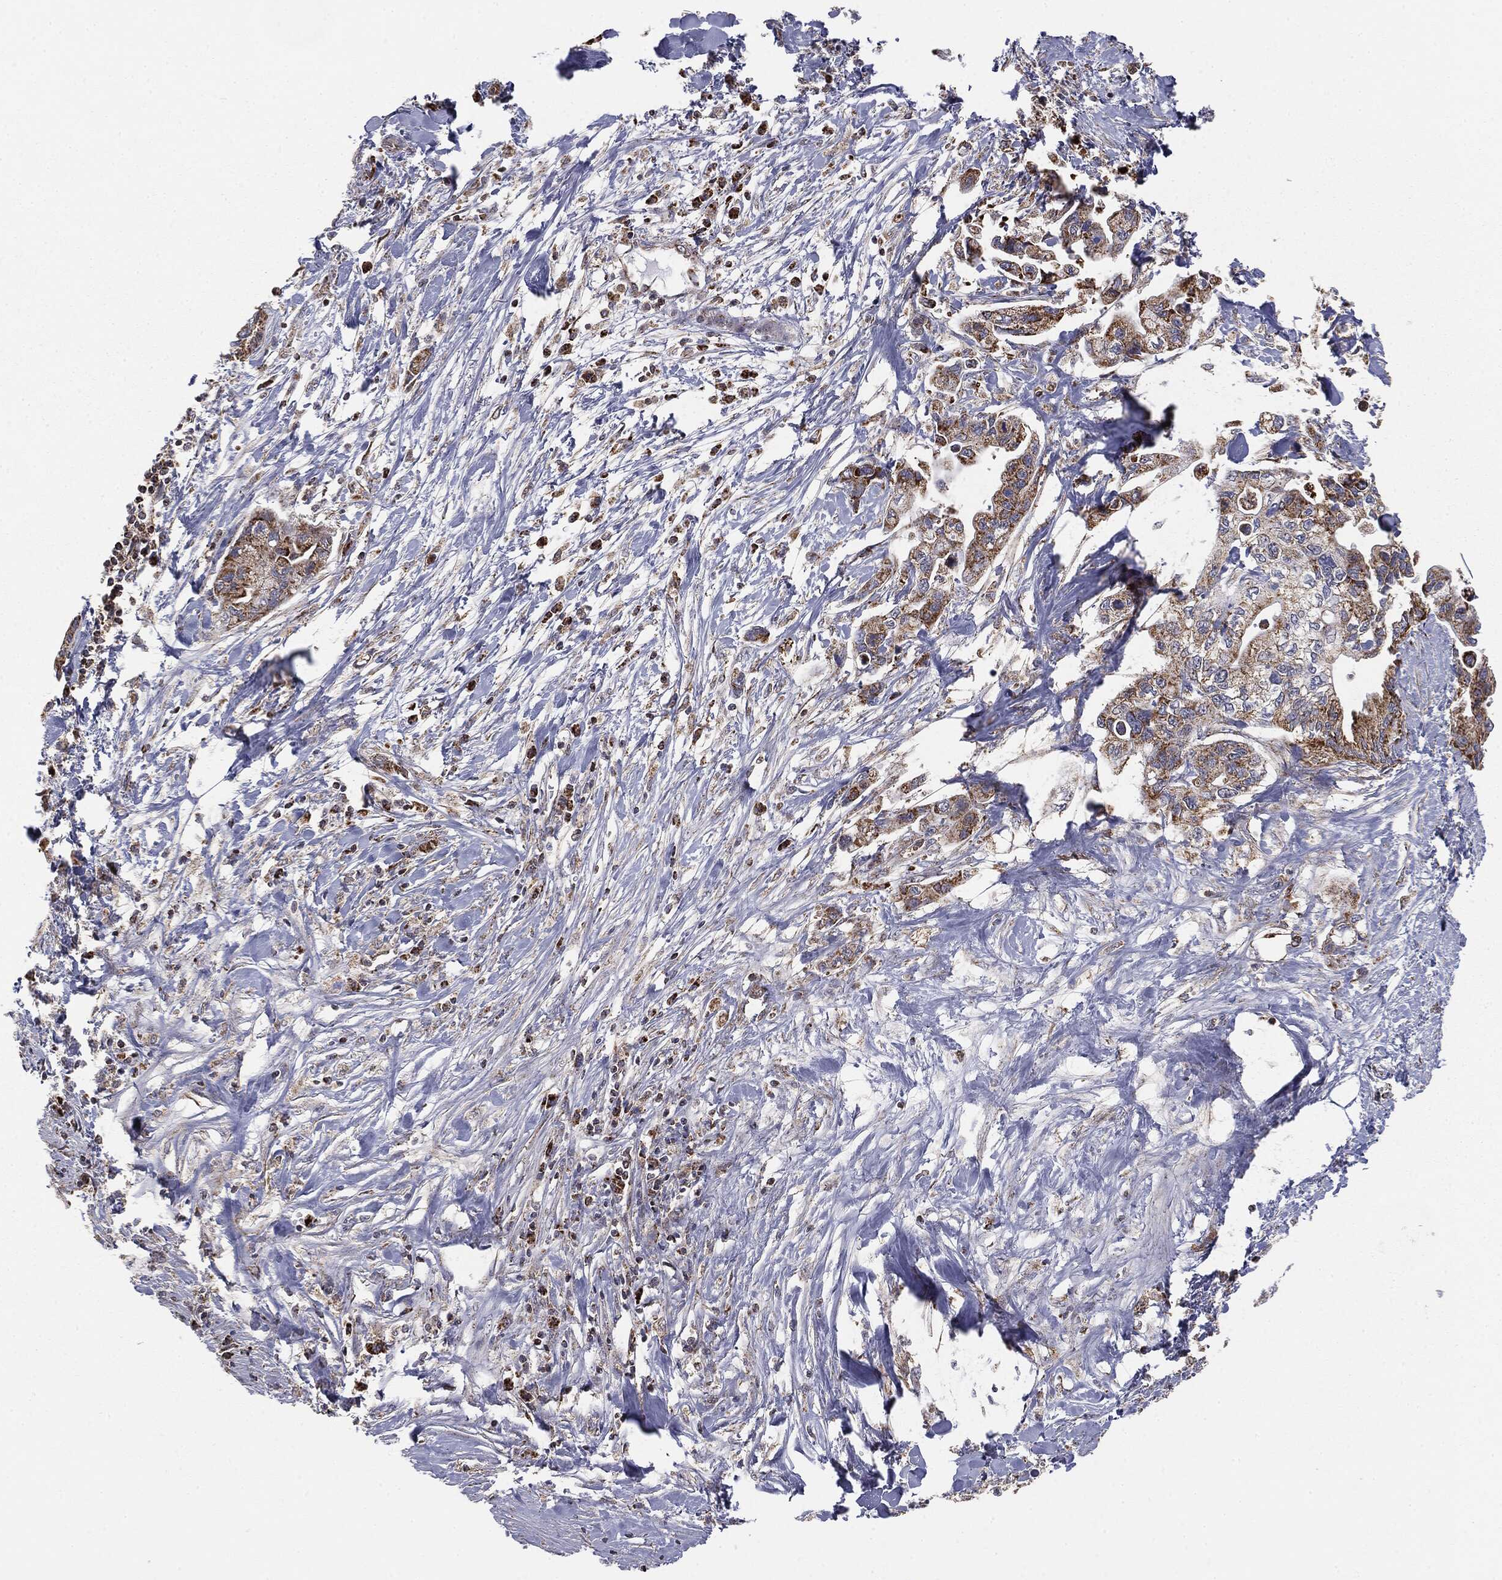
{"staining": {"intensity": "strong", "quantity": "25%-75%", "location": "cytoplasmic/membranous"}, "tissue": "pancreatic cancer", "cell_type": "Tumor cells", "image_type": "cancer", "snomed": [{"axis": "morphology", "description": "Adenocarcinoma, NOS"}, {"axis": "topography", "description": "Pancreas"}], "caption": "The image demonstrates a brown stain indicating the presence of a protein in the cytoplasmic/membranous of tumor cells in adenocarcinoma (pancreatic).", "gene": "MTOR", "patient": {"sex": "male", "age": 61}}